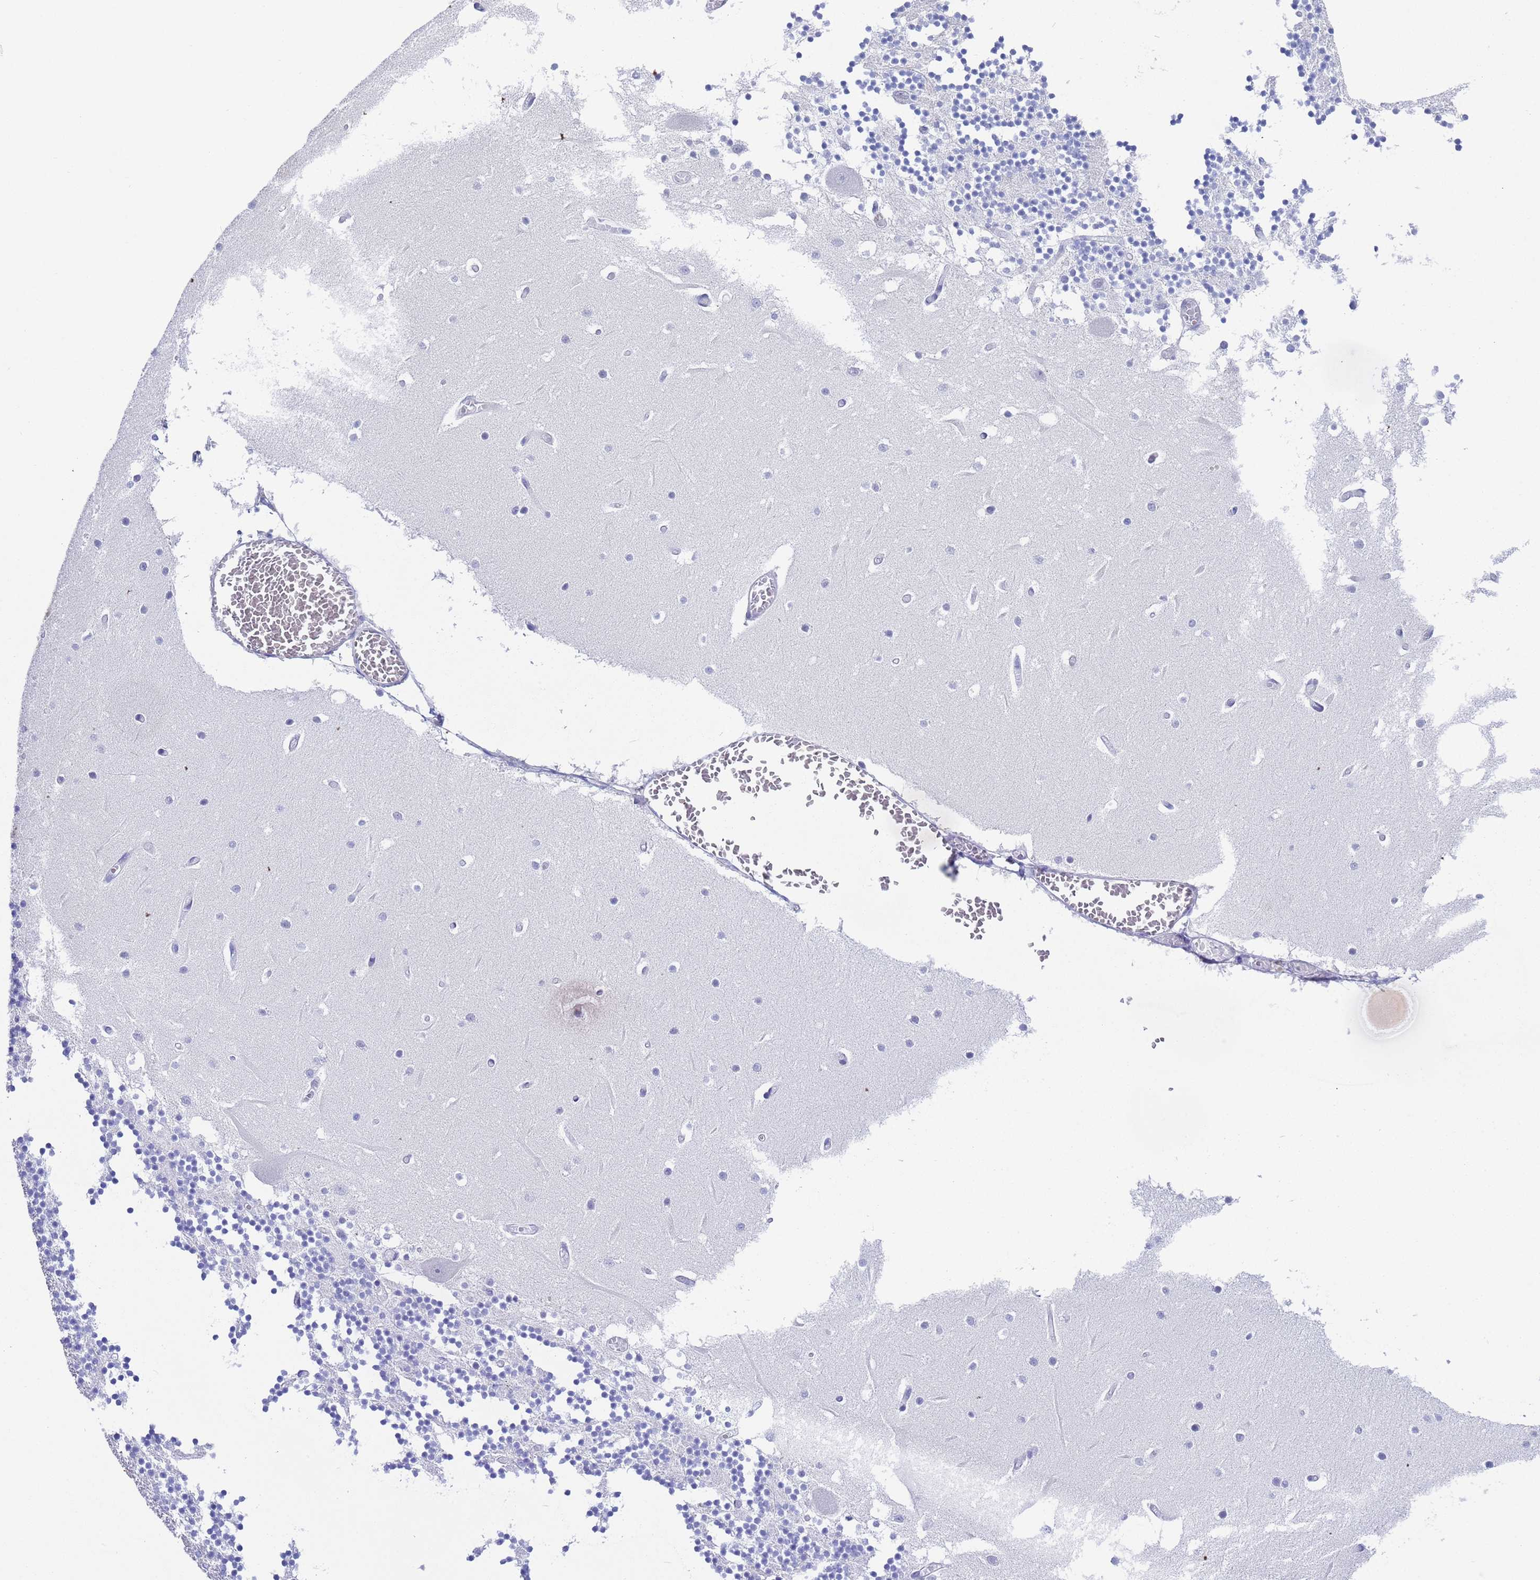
{"staining": {"intensity": "negative", "quantity": "none", "location": "none"}, "tissue": "cerebellum", "cell_type": "Cells in granular layer", "image_type": "normal", "snomed": [{"axis": "morphology", "description": "Normal tissue, NOS"}, {"axis": "topography", "description": "Cerebellum"}], "caption": "Immunohistochemistry image of benign cerebellum stained for a protein (brown), which demonstrates no staining in cells in granular layer.", "gene": "CKM", "patient": {"sex": "female", "age": 28}}